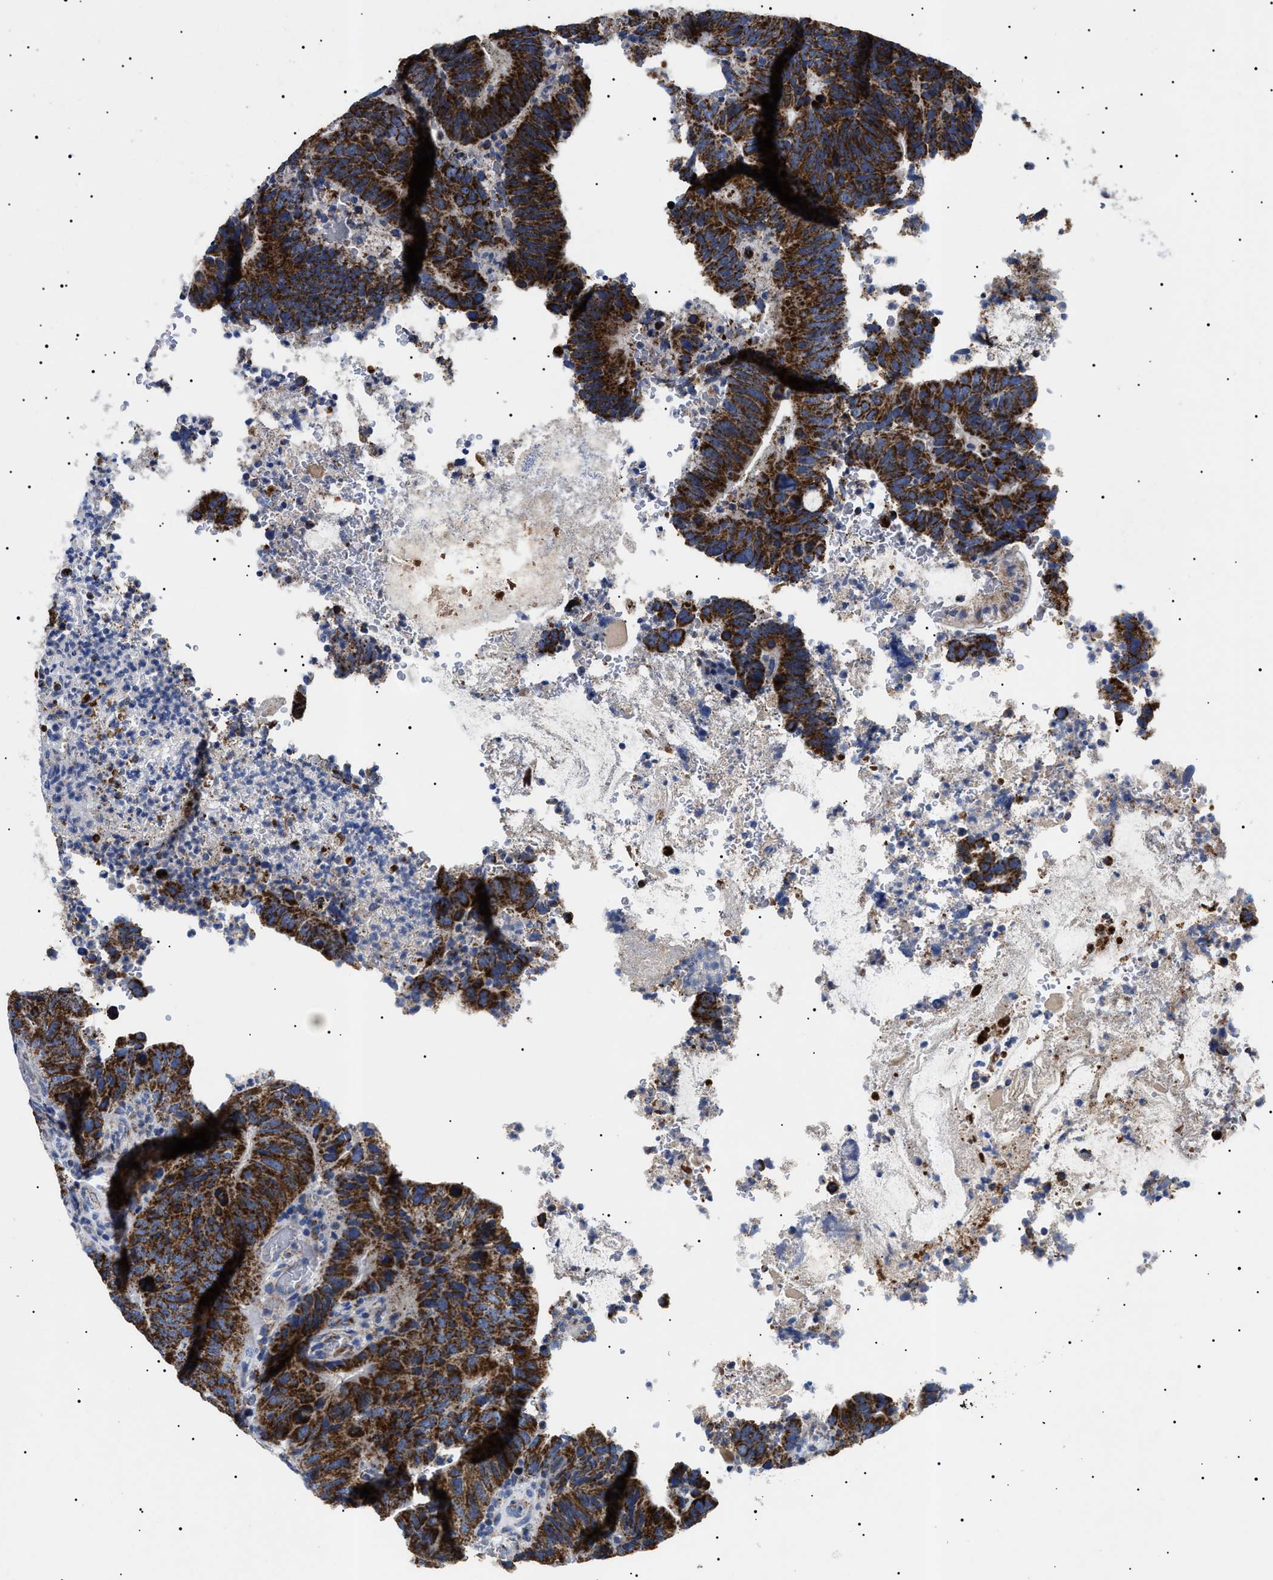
{"staining": {"intensity": "strong", "quantity": ">75%", "location": "cytoplasmic/membranous"}, "tissue": "colorectal cancer", "cell_type": "Tumor cells", "image_type": "cancer", "snomed": [{"axis": "morphology", "description": "Adenocarcinoma, NOS"}, {"axis": "topography", "description": "Colon"}], "caption": "Protein expression analysis of human colorectal adenocarcinoma reveals strong cytoplasmic/membranous staining in approximately >75% of tumor cells.", "gene": "CHRDL2", "patient": {"sex": "male", "age": 56}}